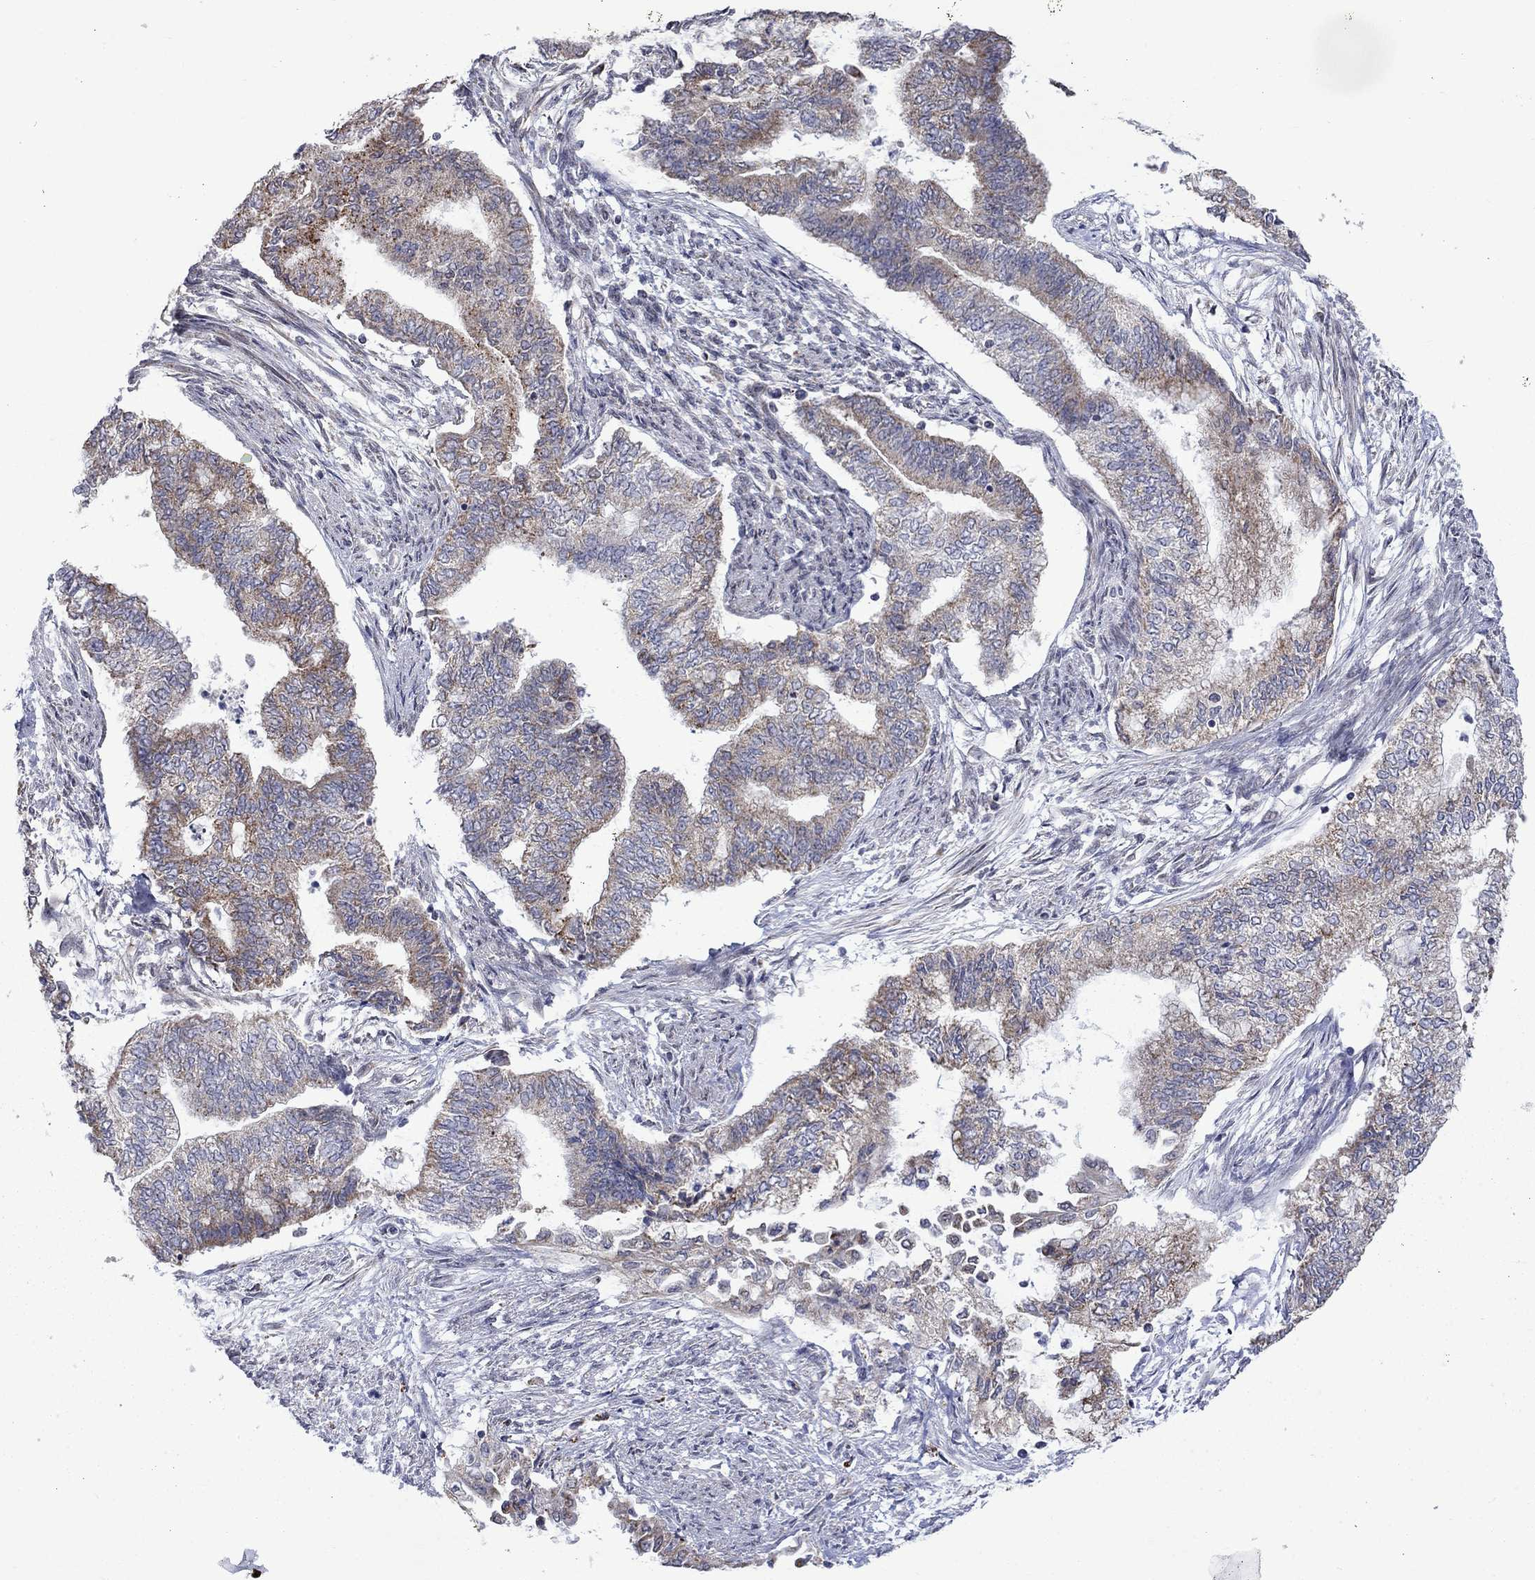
{"staining": {"intensity": "moderate", "quantity": "<25%", "location": "cytoplasmic/membranous"}, "tissue": "endometrial cancer", "cell_type": "Tumor cells", "image_type": "cancer", "snomed": [{"axis": "morphology", "description": "Adenocarcinoma, NOS"}, {"axis": "topography", "description": "Endometrium"}], "caption": "Protein expression analysis of adenocarcinoma (endometrial) displays moderate cytoplasmic/membranous staining in about <25% of tumor cells.", "gene": "KCNJ16", "patient": {"sex": "female", "age": 65}}